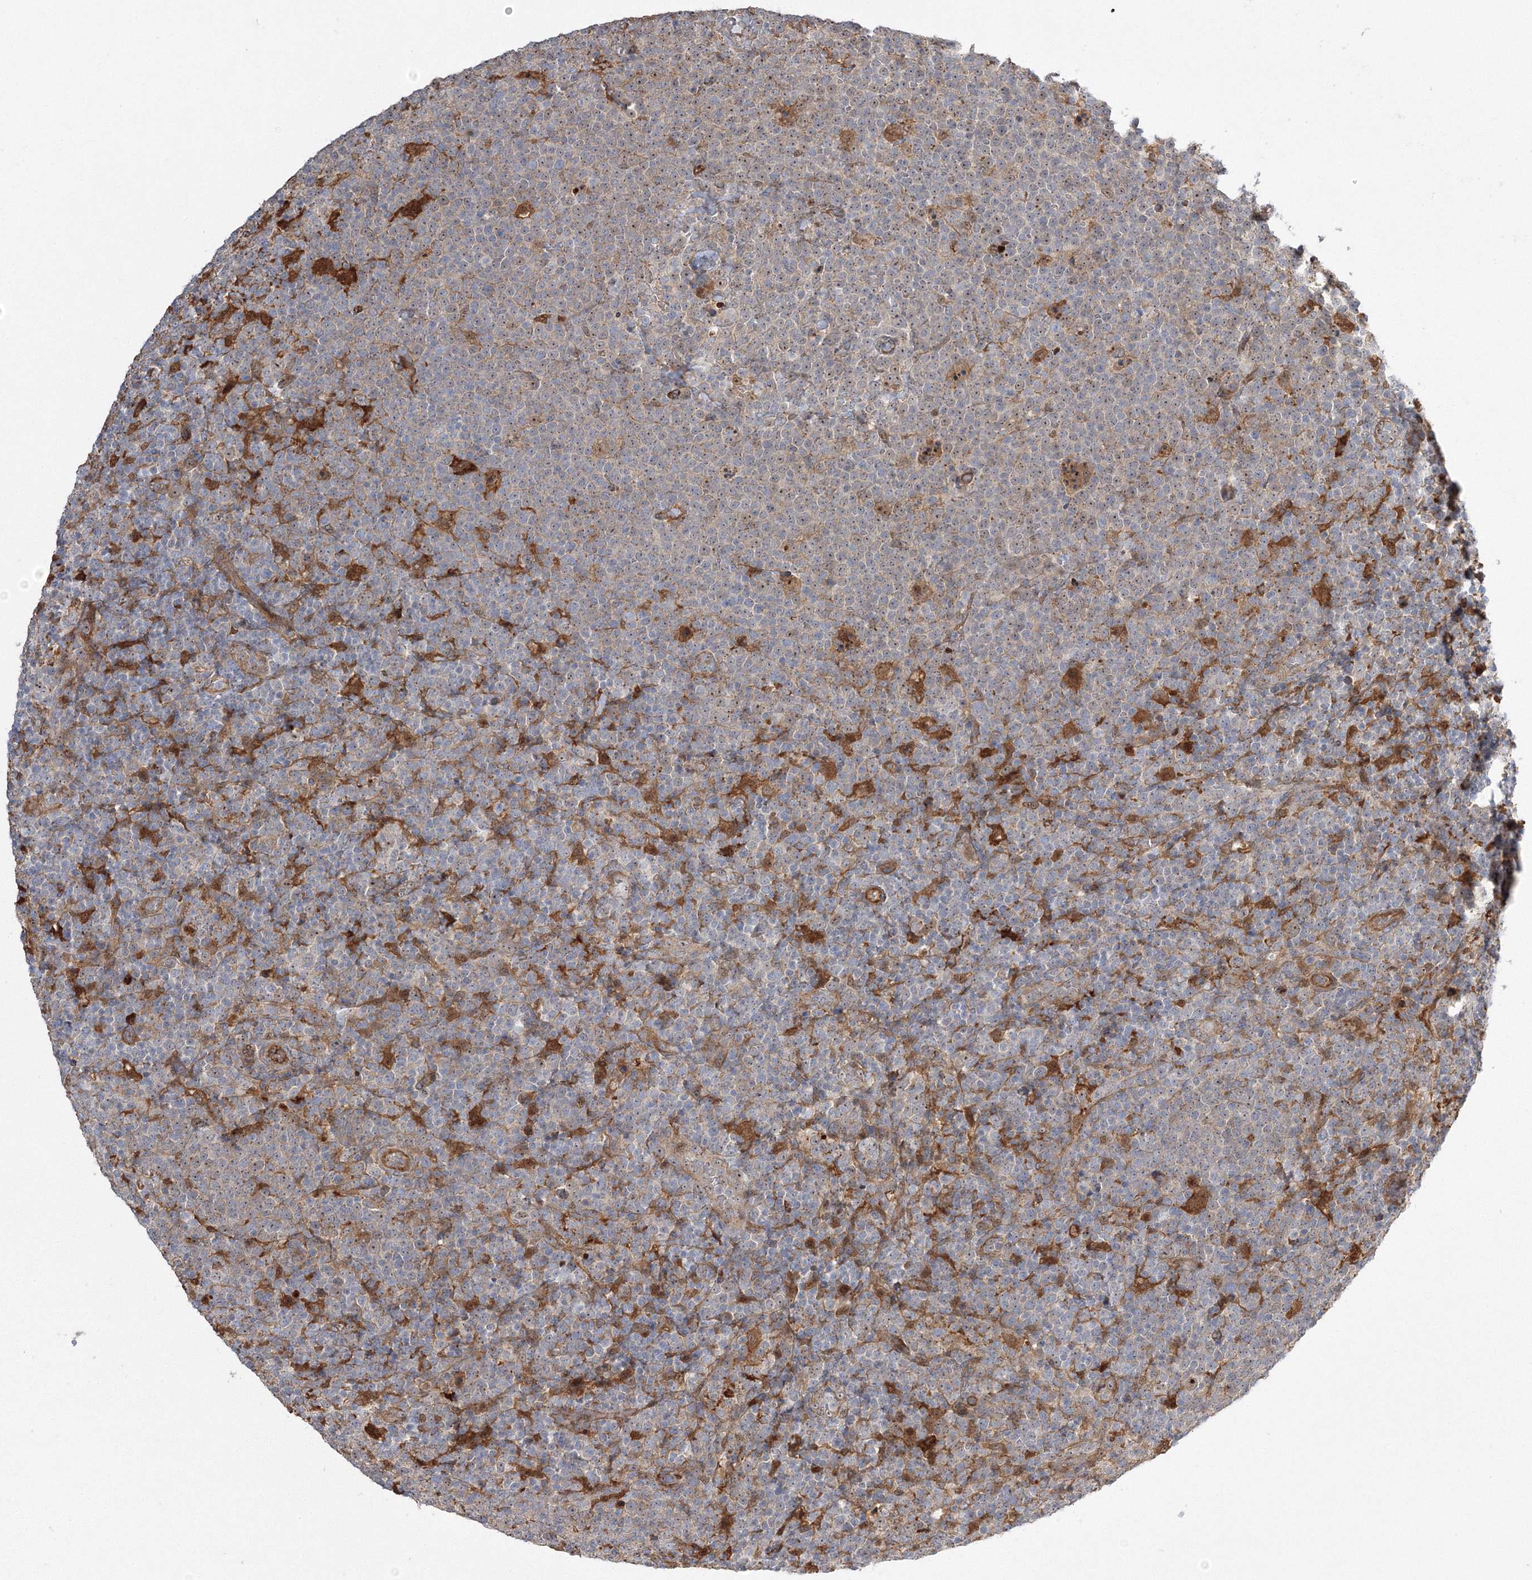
{"staining": {"intensity": "moderate", "quantity": ">75%", "location": "nuclear"}, "tissue": "lymphoma", "cell_type": "Tumor cells", "image_type": "cancer", "snomed": [{"axis": "morphology", "description": "Malignant lymphoma, non-Hodgkin's type, High grade"}, {"axis": "topography", "description": "Lymph node"}], "caption": "There is medium levels of moderate nuclear positivity in tumor cells of lymphoma, as demonstrated by immunohistochemical staining (brown color).", "gene": "NPM3", "patient": {"sex": "male", "age": 61}}